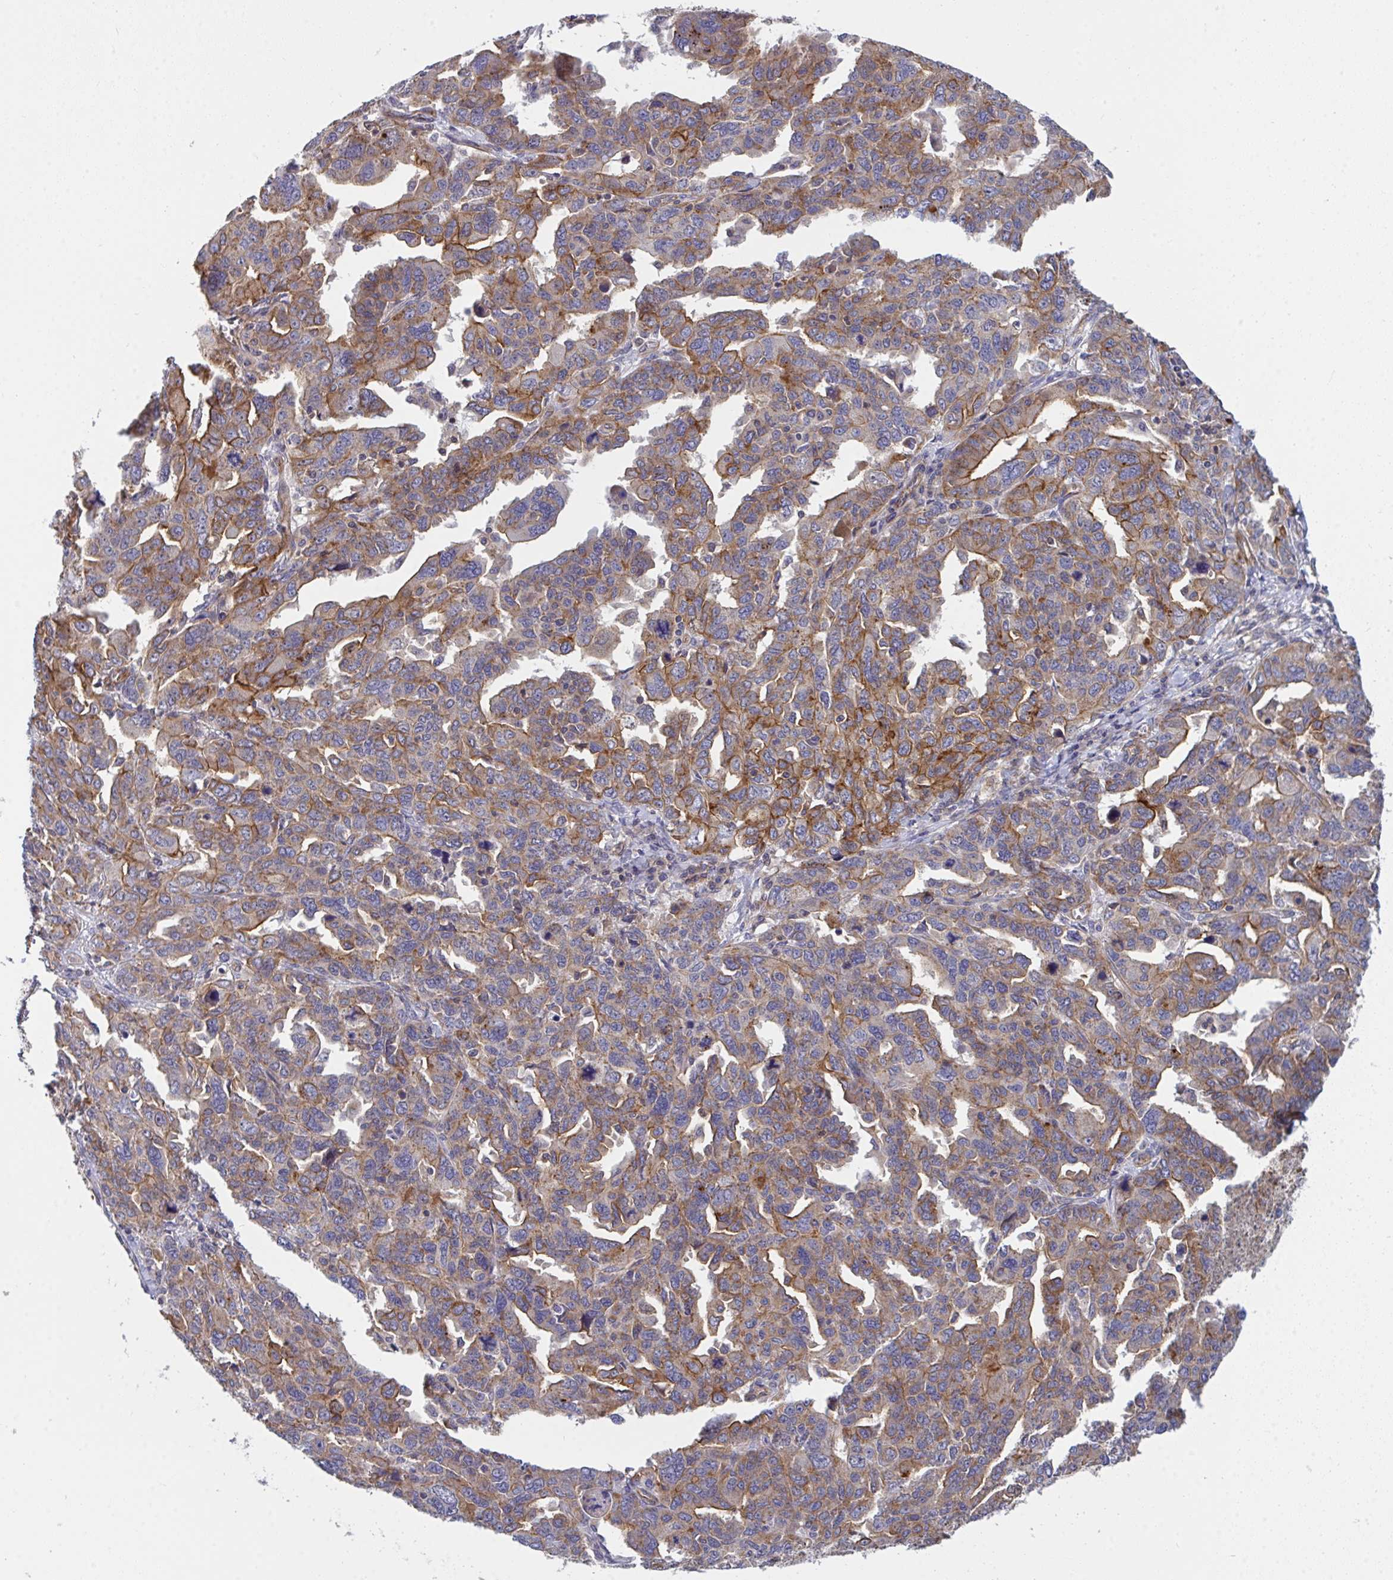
{"staining": {"intensity": "moderate", "quantity": "25%-75%", "location": "cytoplasmic/membranous"}, "tissue": "ovarian cancer", "cell_type": "Tumor cells", "image_type": "cancer", "snomed": [{"axis": "morphology", "description": "Adenocarcinoma, NOS"}, {"axis": "morphology", "description": "Carcinoma, endometroid"}, {"axis": "topography", "description": "Ovary"}], "caption": "Protein expression by IHC demonstrates moderate cytoplasmic/membranous expression in about 25%-75% of tumor cells in ovarian cancer. (Brightfield microscopy of DAB IHC at high magnification).", "gene": "C4orf36", "patient": {"sex": "female", "age": 72}}